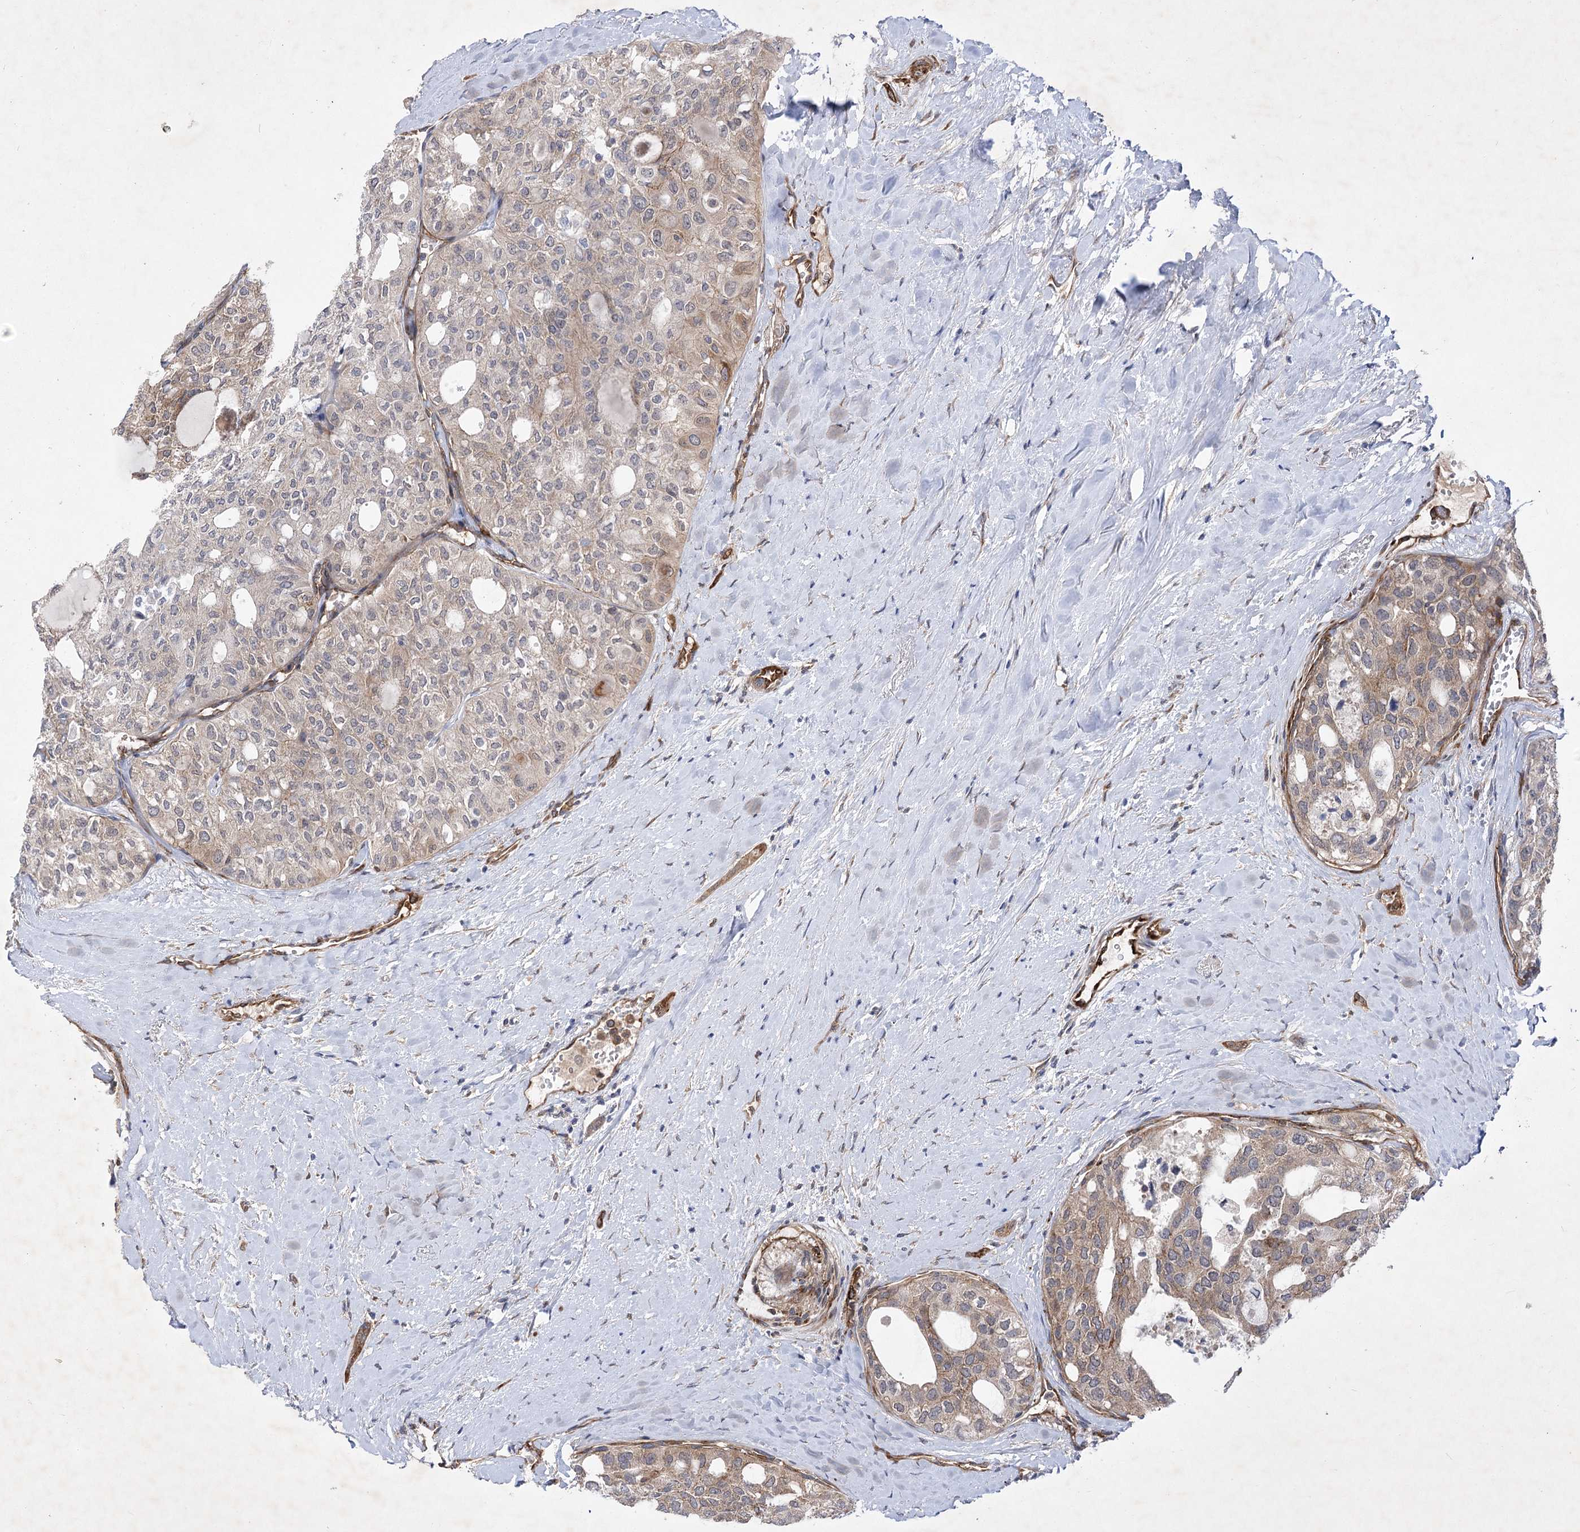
{"staining": {"intensity": "weak", "quantity": "<25%", "location": "cytoplasmic/membranous"}, "tissue": "thyroid cancer", "cell_type": "Tumor cells", "image_type": "cancer", "snomed": [{"axis": "morphology", "description": "Follicular adenoma carcinoma, NOS"}, {"axis": "topography", "description": "Thyroid gland"}], "caption": "Immunohistochemistry (IHC) micrograph of human follicular adenoma carcinoma (thyroid) stained for a protein (brown), which displays no expression in tumor cells.", "gene": "ARHGAP31", "patient": {"sex": "male", "age": 75}}